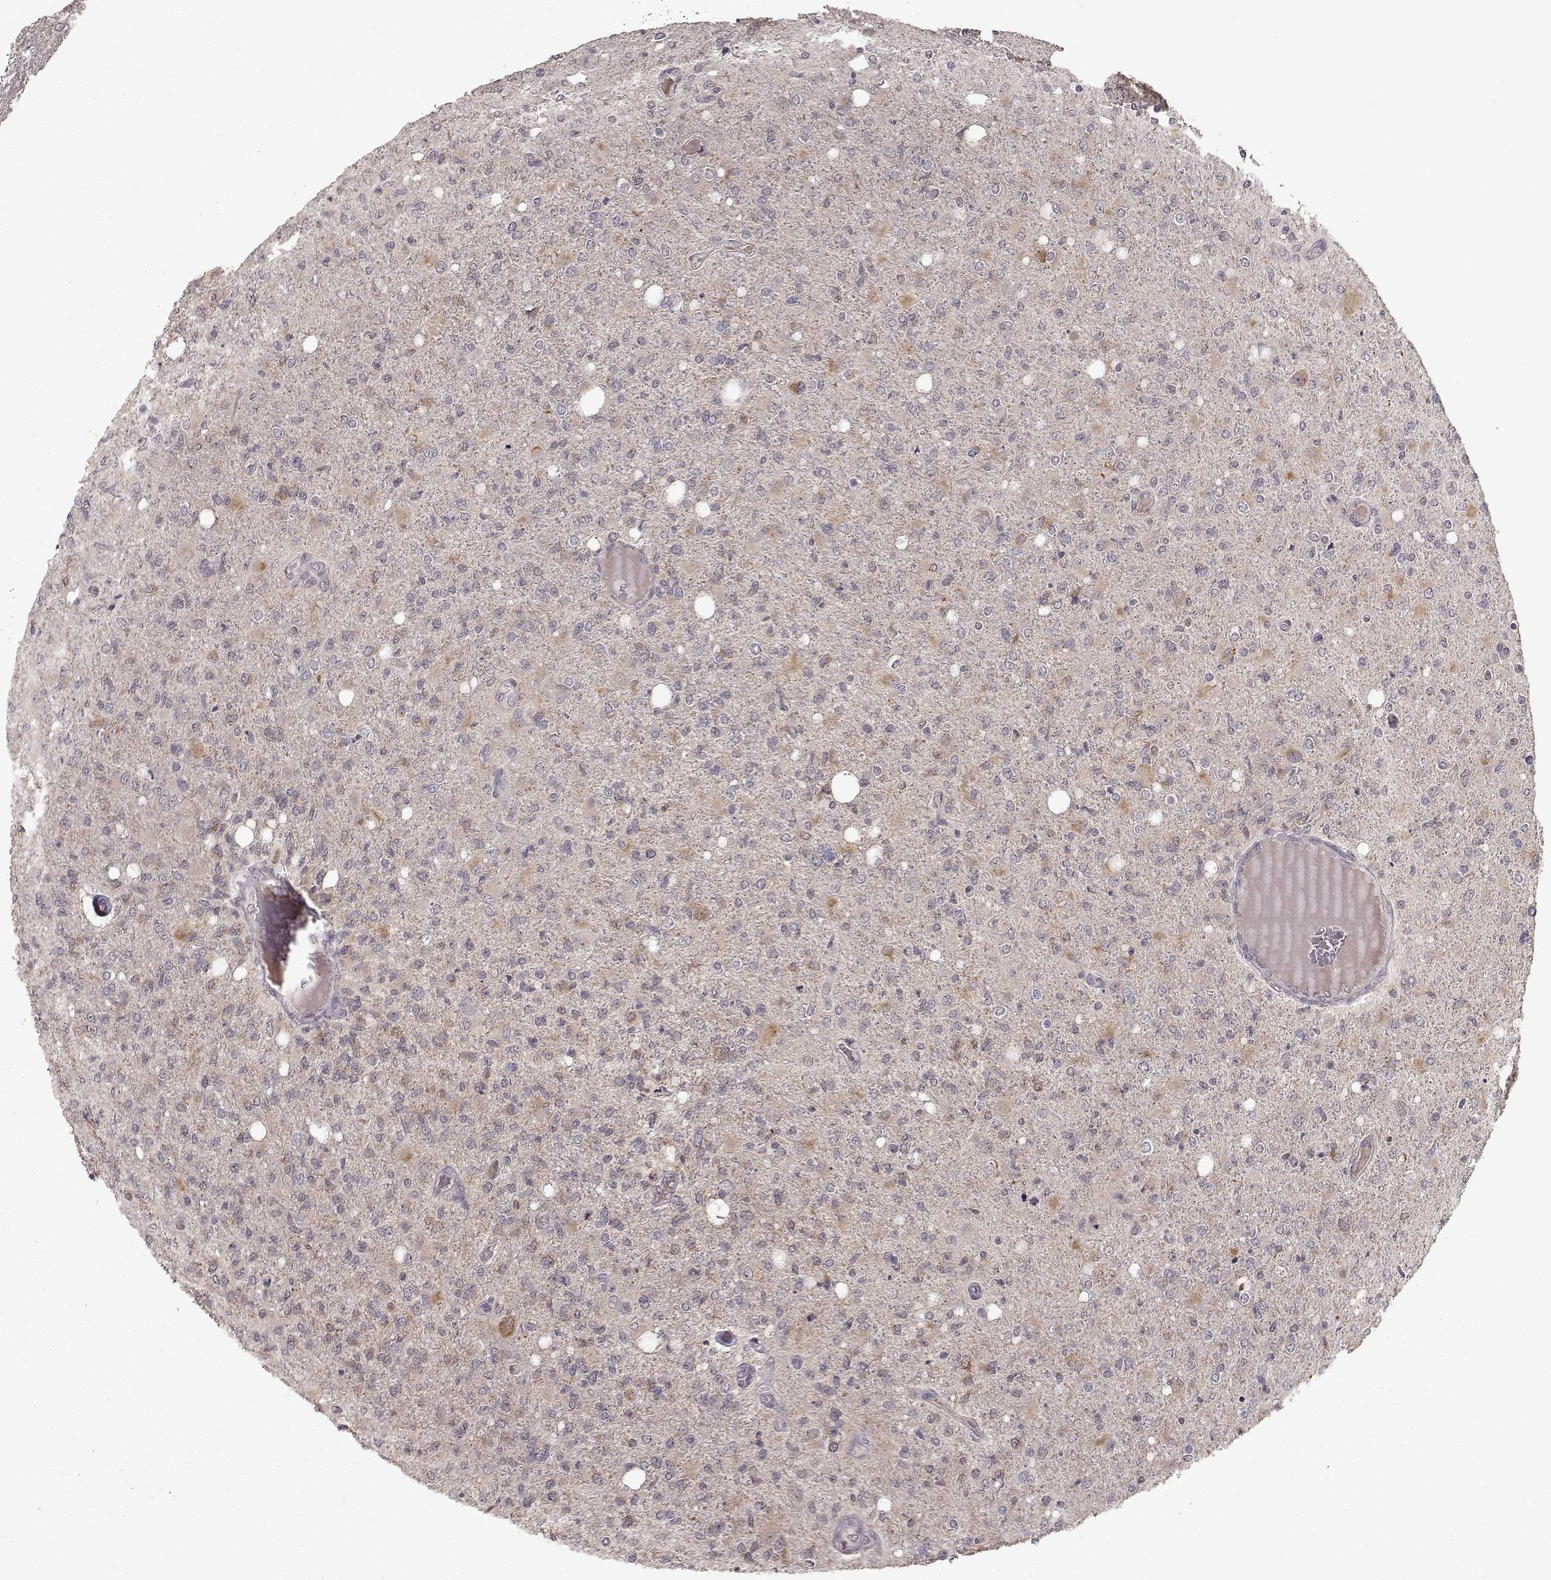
{"staining": {"intensity": "negative", "quantity": "none", "location": "none"}, "tissue": "glioma", "cell_type": "Tumor cells", "image_type": "cancer", "snomed": [{"axis": "morphology", "description": "Glioma, malignant, High grade"}, {"axis": "topography", "description": "Cerebral cortex"}], "caption": "High power microscopy image of an immunohistochemistry image of malignant glioma (high-grade), revealing no significant positivity in tumor cells.", "gene": "NTRK2", "patient": {"sex": "male", "age": 70}}